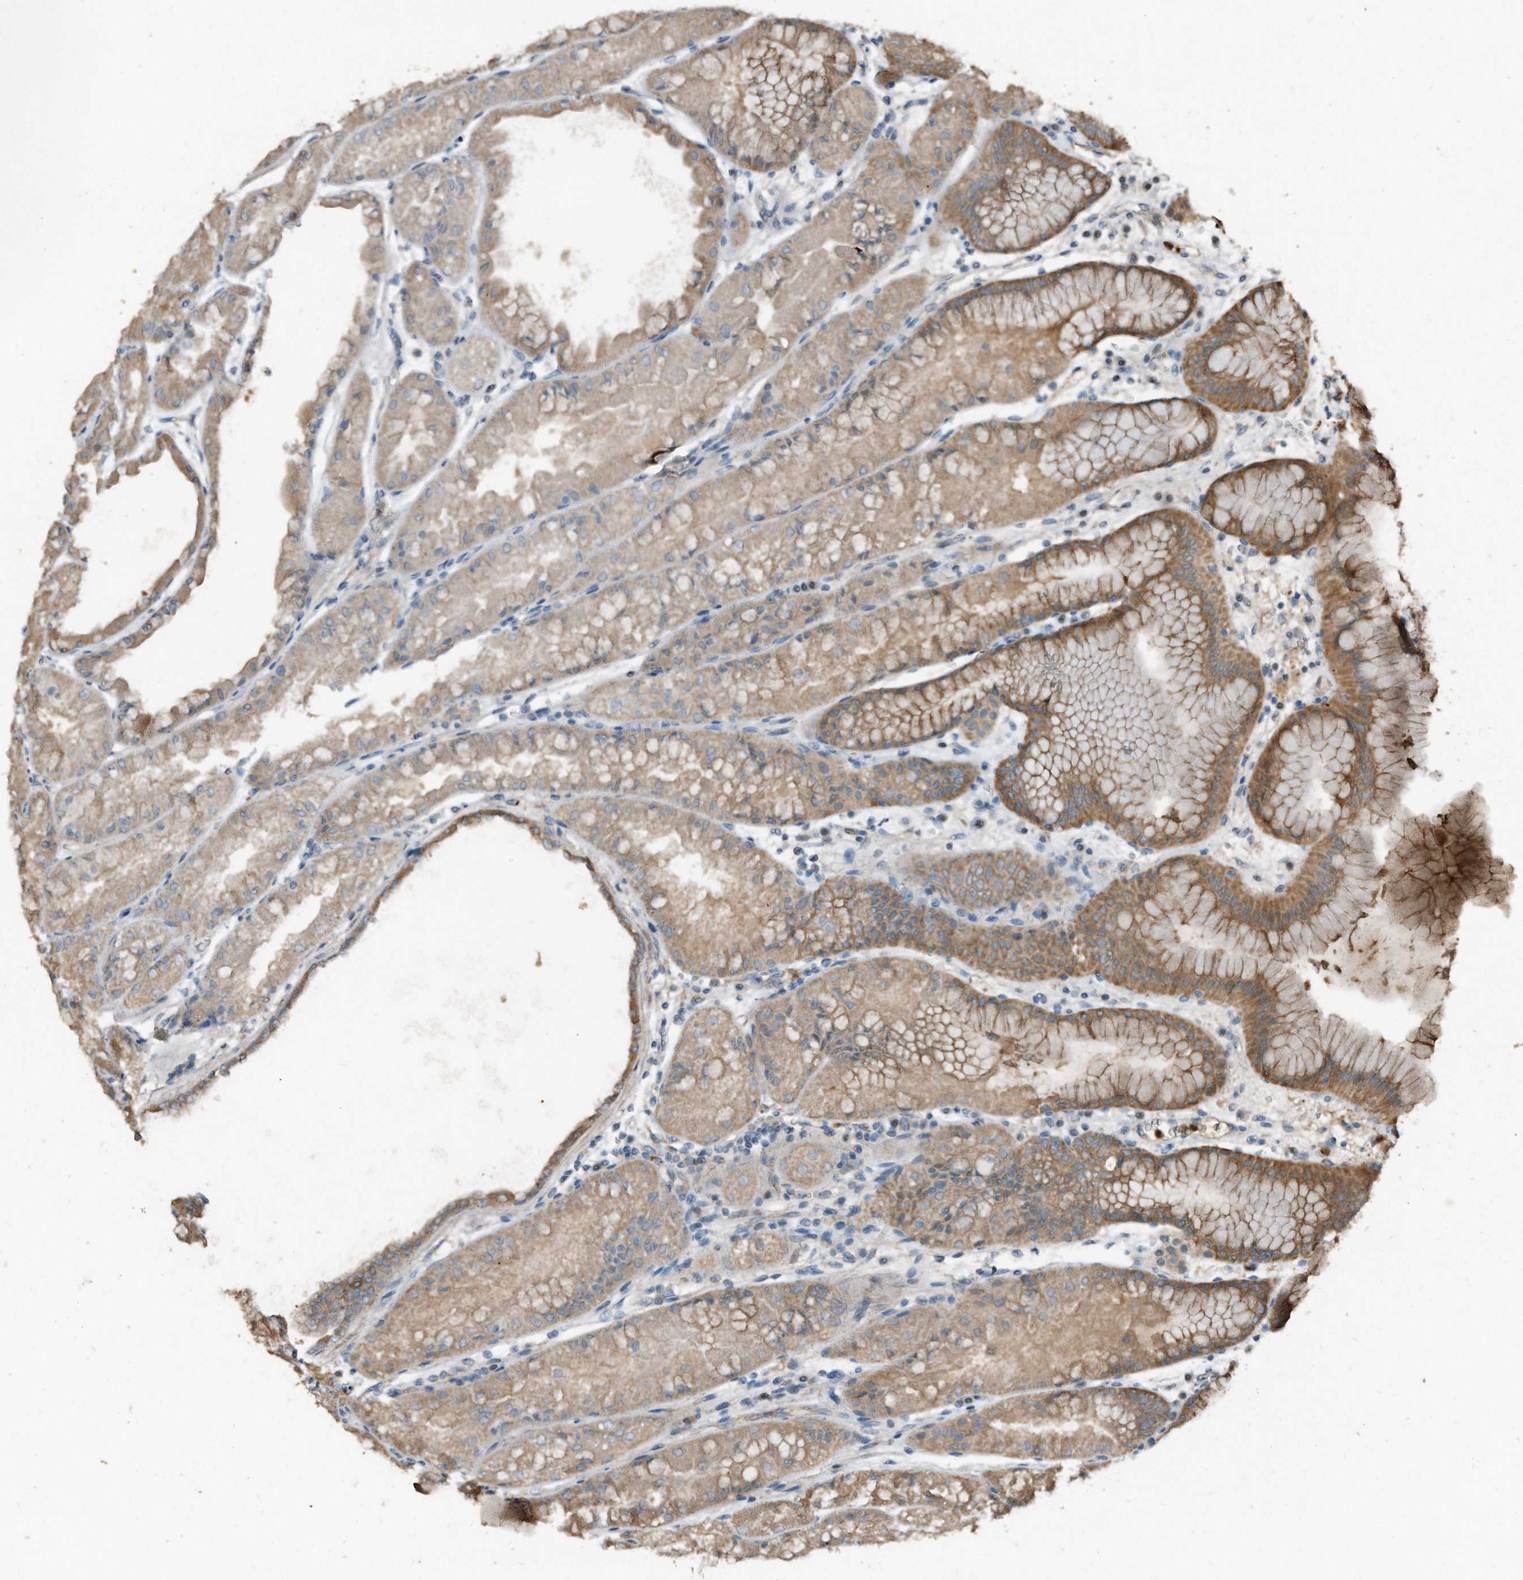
{"staining": {"intensity": "moderate", "quantity": "25%-75%", "location": "cytoplasmic/membranous"}, "tissue": "stomach", "cell_type": "Glandular cells", "image_type": "normal", "snomed": [{"axis": "morphology", "description": "Normal tissue, NOS"}, {"axis": "topography", "description": "Stomach, upper"}], "caption": "Glandular cells exhibit moderate cytoplasmic/membranous expression in about 25%-75% of cells in unremarkable stomach. (Brightfield microscopy of DAB IHC at high magnification).", "gene": "C9", "patient": {"sex": "male", "age": 47}}